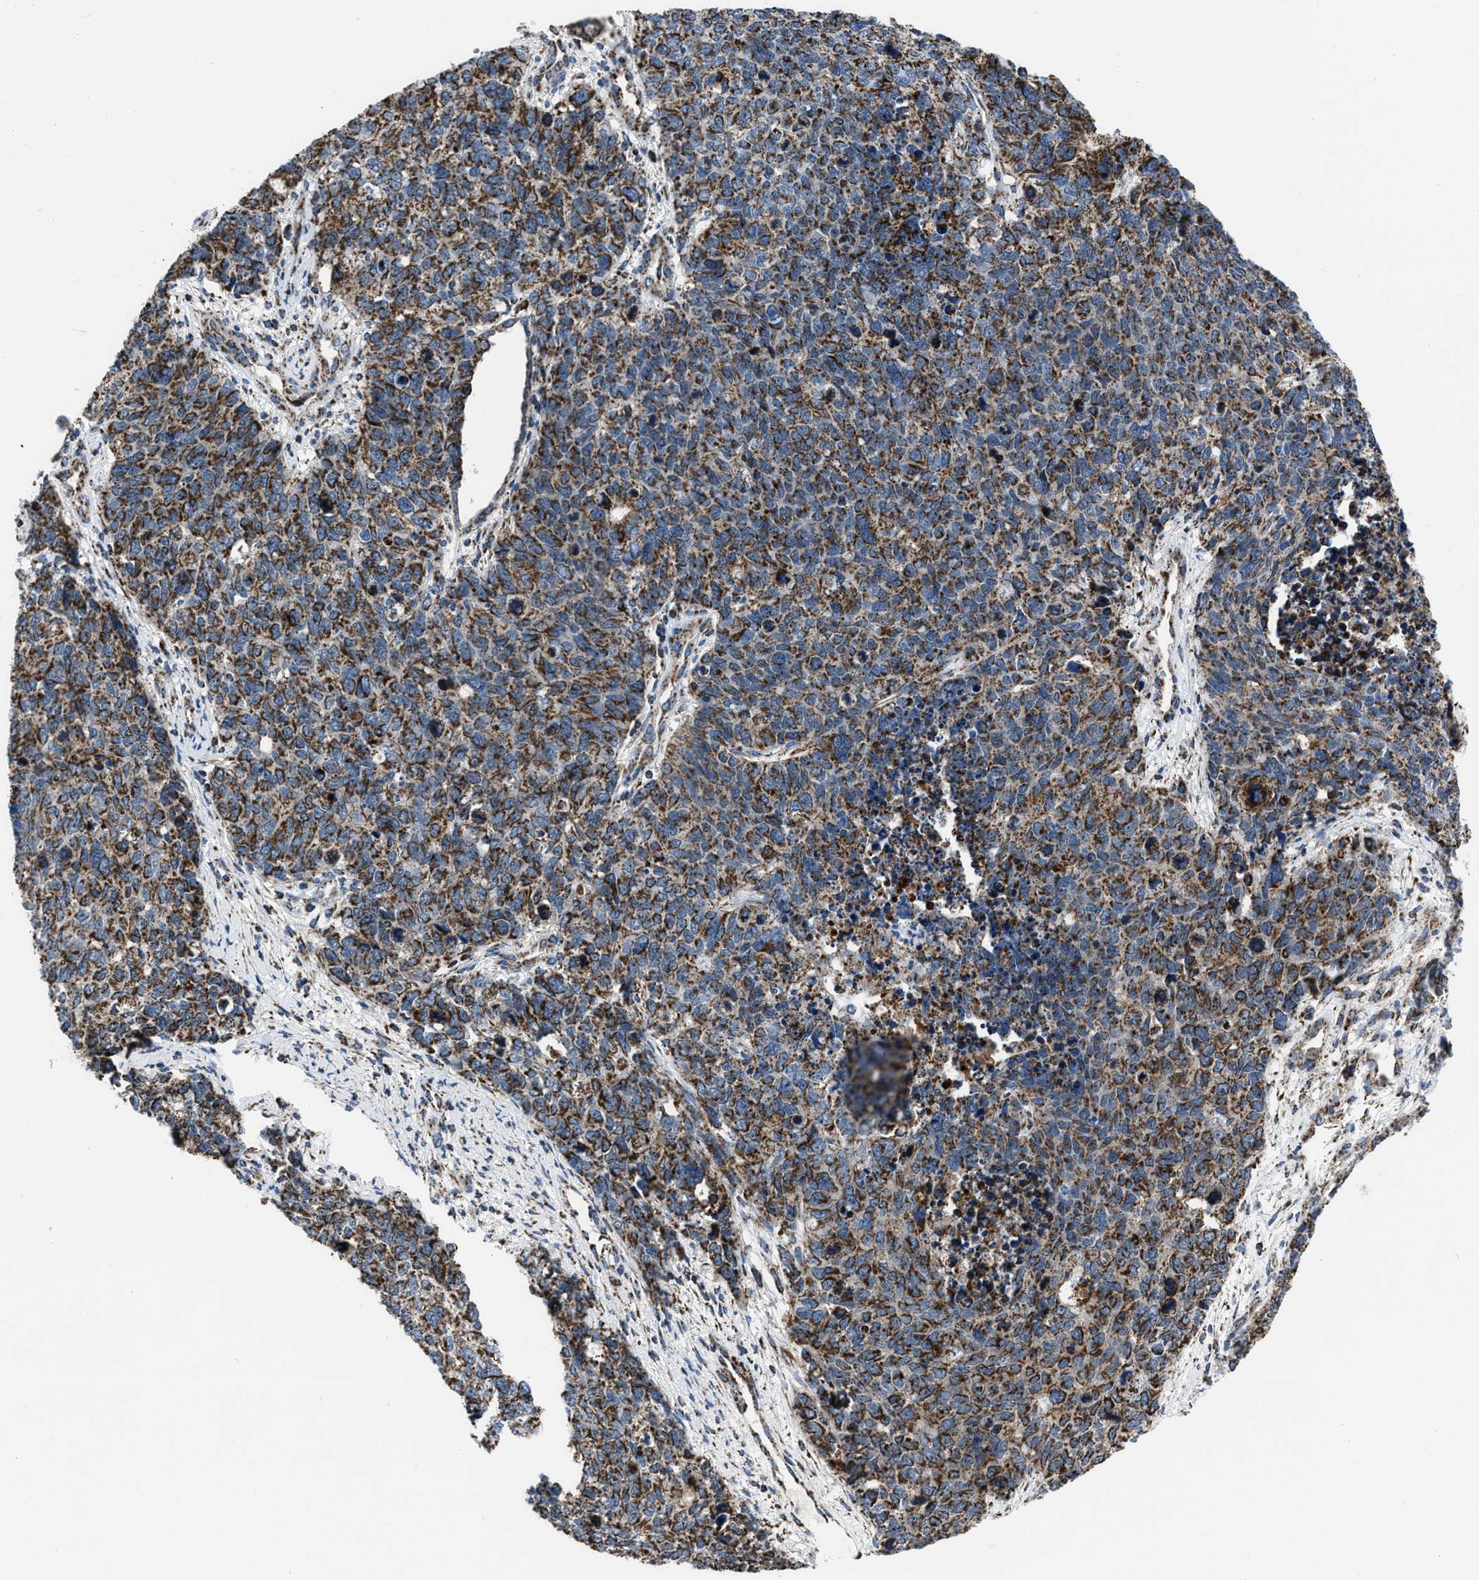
{"staining": {"intensity": "moderate", "quantity": ">75%", "location": "cytoplasmic/membranous"}, "tissue": "cervical cancer", "cell_type": "Tumor cells", "image_type": "cancer", "snomed": [{"axis": "morphology", "description": "Squamous cell carcinoma, NOS"}, {"axis": "topography", "description": "Cervix"}], "caption": "Immunohistochemistry photomicrograph of squamous cell carcinoma (cervical) stained for a protein (brown), which demonstrates medium levels of moderate cytoplasmic/membranous positivity in approximately >75% of tumor cells.", "gene": "NSD3", "patient": {"sex": "female", "age": 63}}